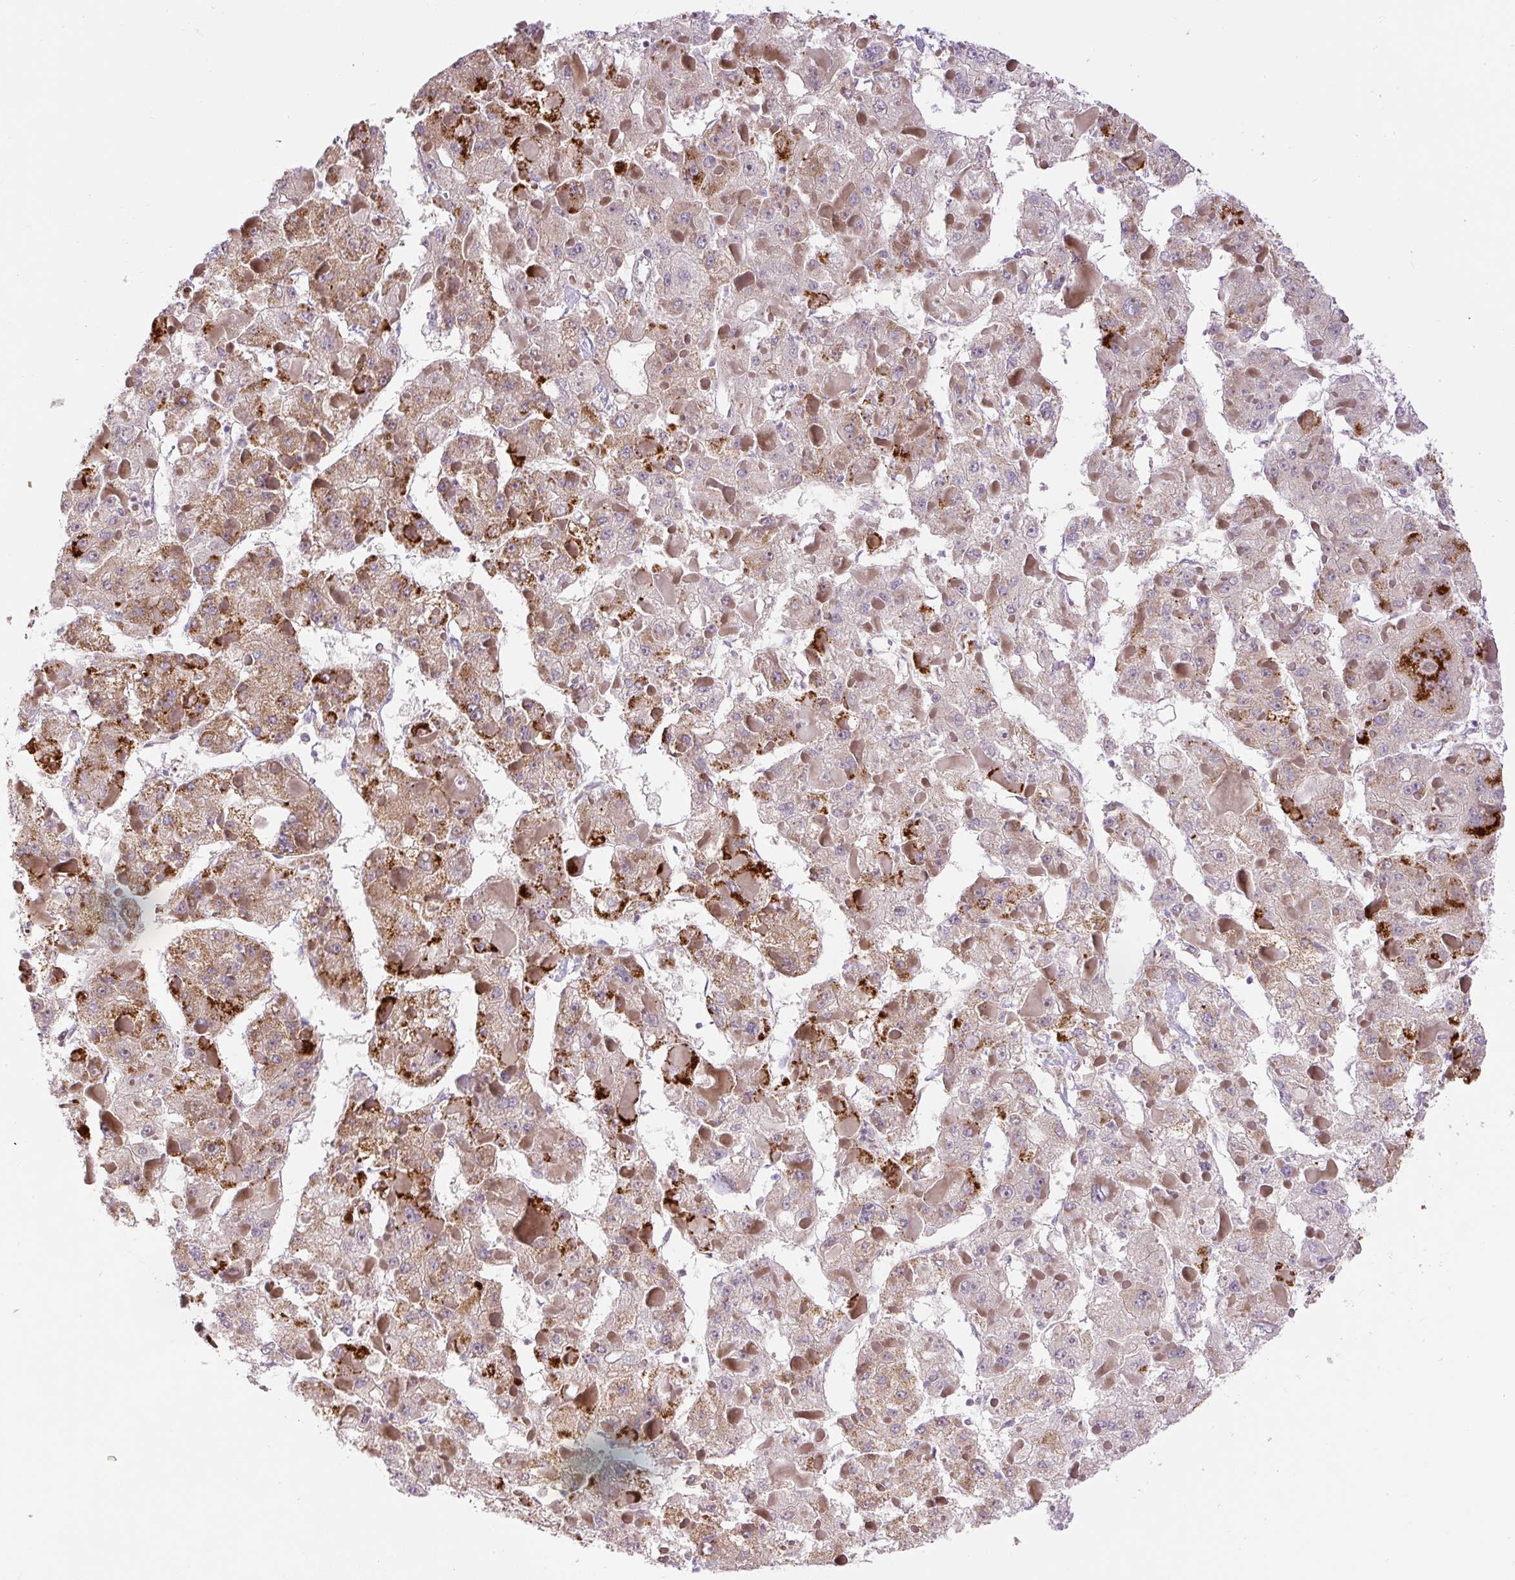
{"staining": {"intensity": "strong", "quantity": "<25%", "location": "cytoplasmic/membranous"}, "tissue": "liver cancer", "cell_type": "Tumor cells", "image_type": "cancer", "snomed": [{"axis": "morphology", "description": "Carcinoma, Hepatocellular, NOS"}, {"axis": "topography", "description": "Liver"}], "caption": "Strong cytoplasmic/membranous staining for a protein is seen in about <25% of tumor cells of liver hepatocellular carcinoma using immunohistochemistry (IHC).", "gene": "ZNF596", "patient": {"sex": "female", "age": 73}}